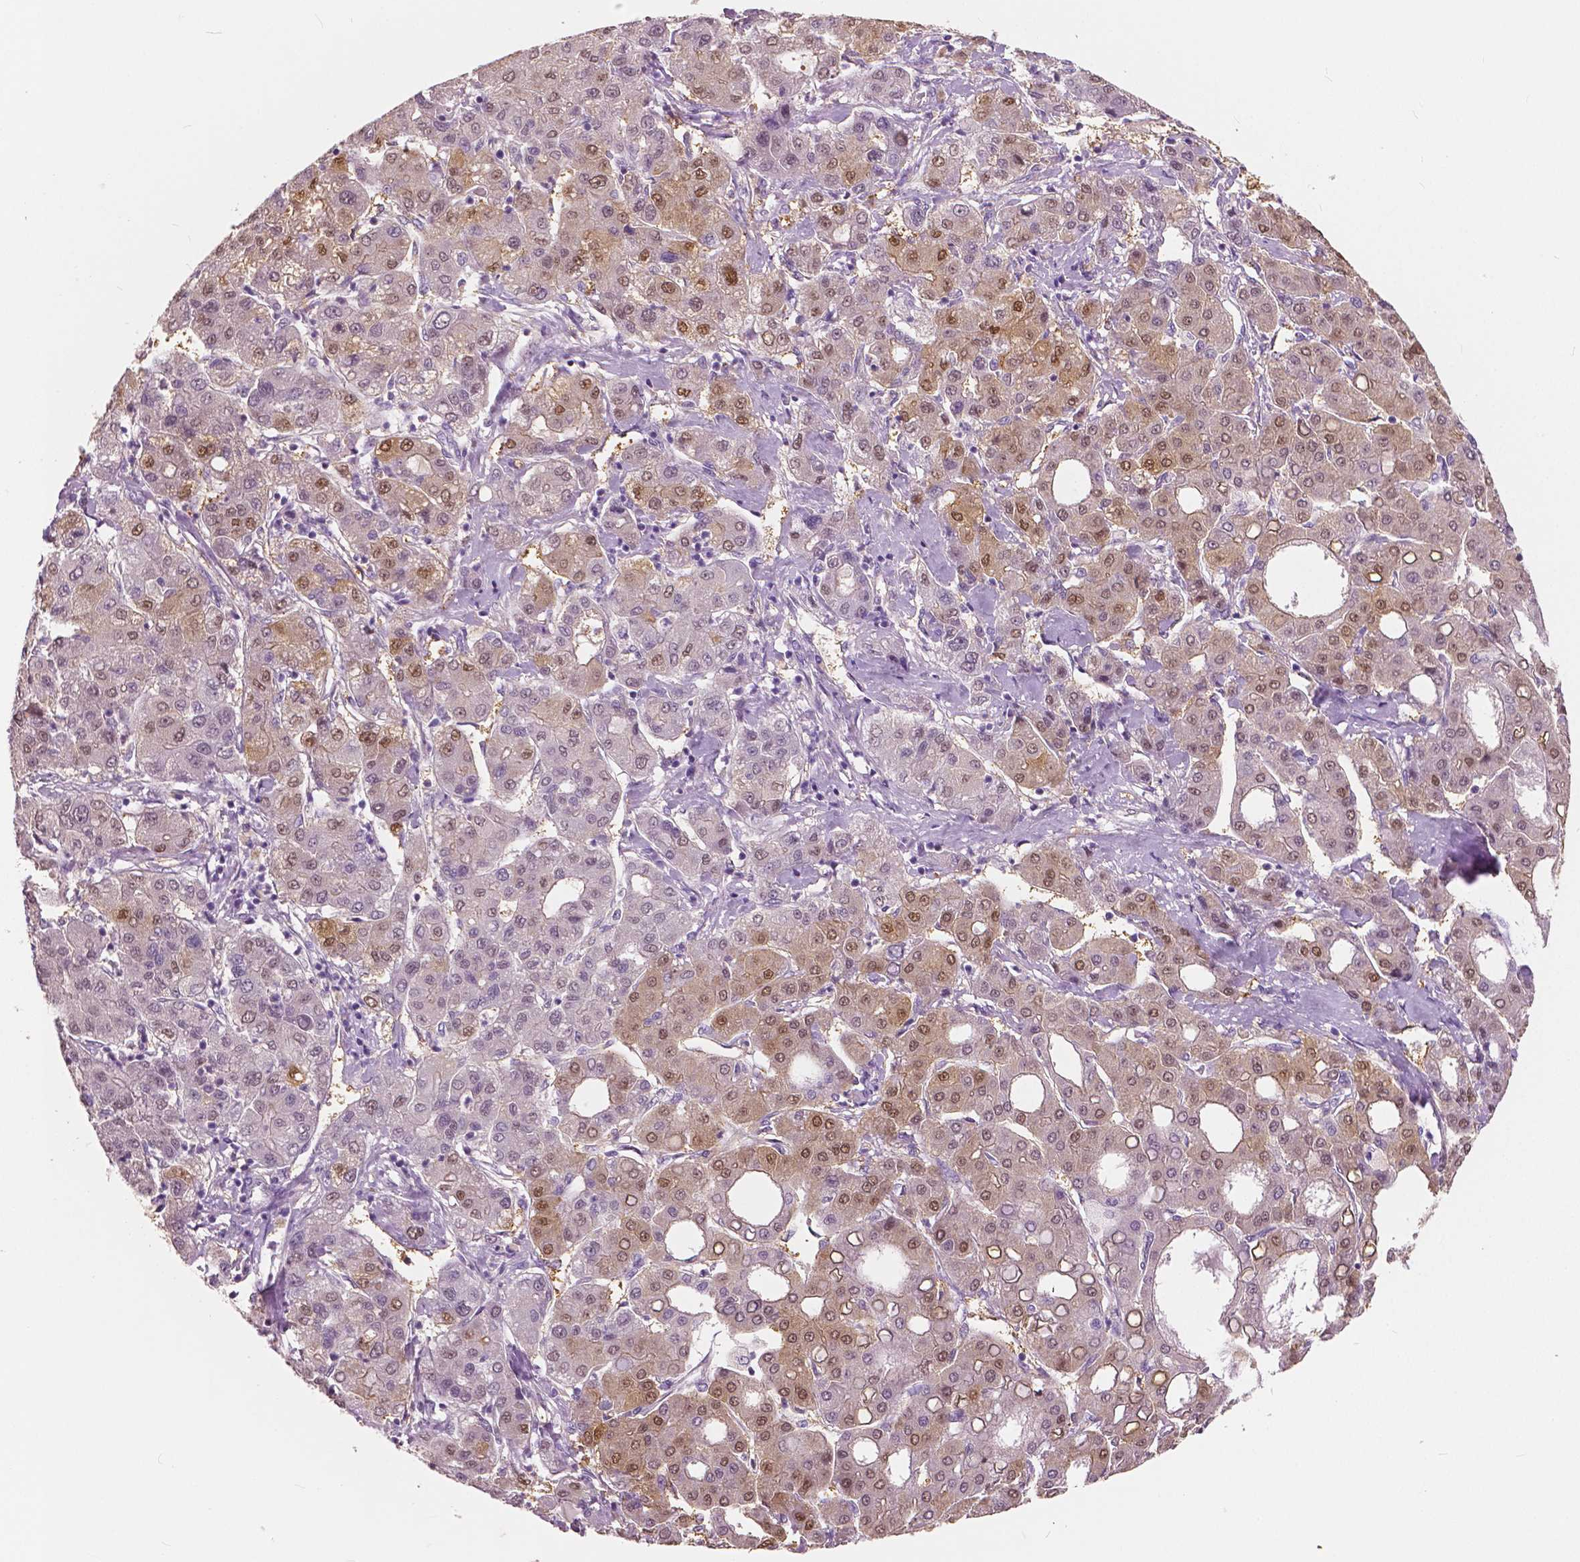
{"staining": {"intensity": "moderate", "quantity": "25%-75%", "location": "nuclear"}, "tissue": "liver cancer", "cell_type": "Tumor cells", "image_type": "cancer", "snomed": [{"axis": "morphology", "description": "Carcinoma, Hepatocellular, NOS"}, {"axis": "topography", "description": "Liver"}], "caption": "Liver cancer (hepatocellular carcinoma) stained with IHC shows moderate nuclear expression in about 25%-75% of tumor cells. (Brightfield microscopy of DAB IHC at high magnification).", "gene": "TKFC", "patient": {"sex": "male", "age": 65}}